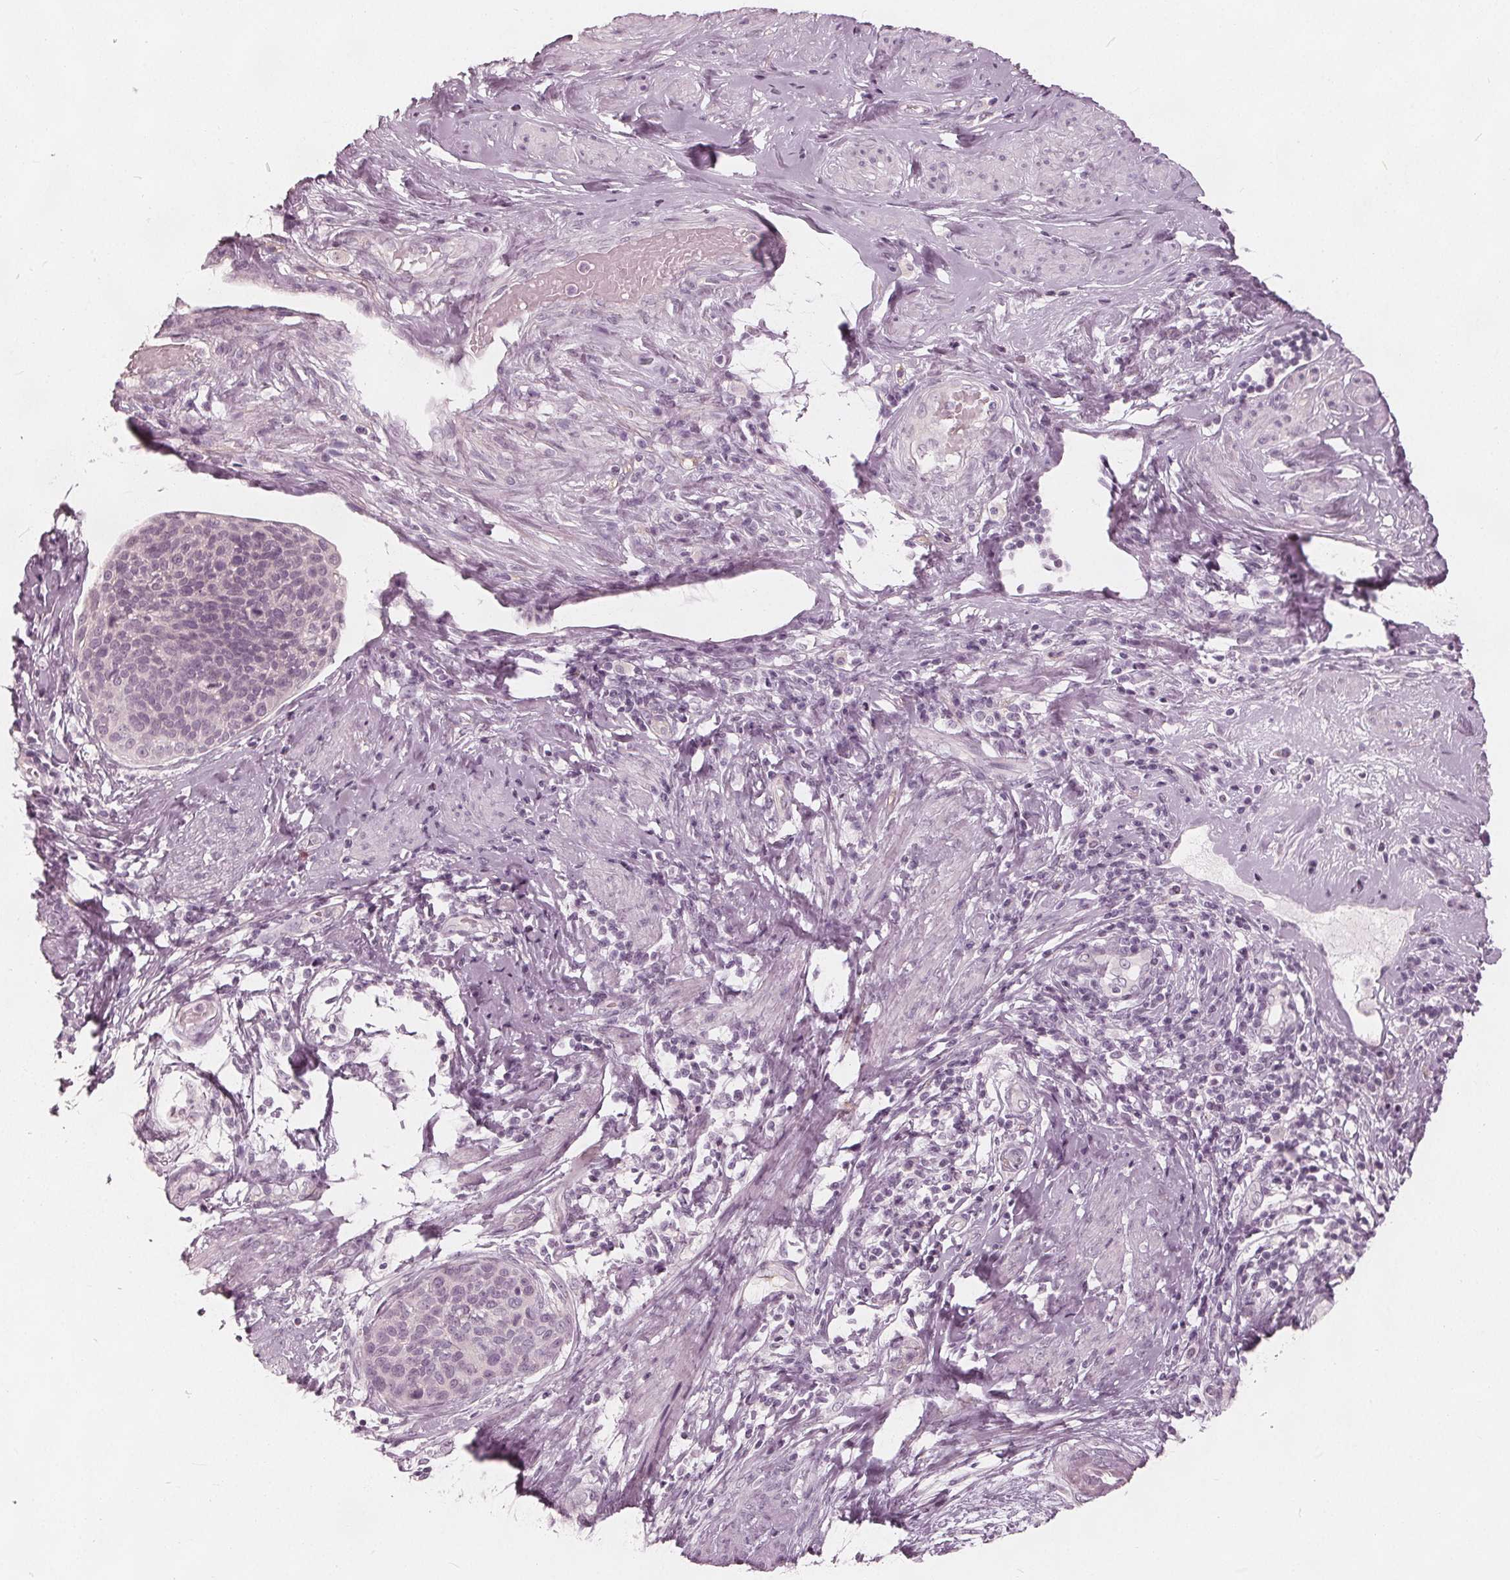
{"staining": {"intensity": "negative", "quantity": "none", "location": "none"}, "tissue": "cervical cancer", "cell_type": "Tumor cells", "image_type": "cancer", "snomed": [{"axis": "morphology", "description": "Squamous cell carcinoma, NOS"}, {"axis": "topography", "description": "Cervix"}], "caption": "Tumor cells are negative for brown protein staining in cervical cancer (squamous cell carcinoma).", "gene": "SAT2", "patient": {"sex": "female", "age": 69}}